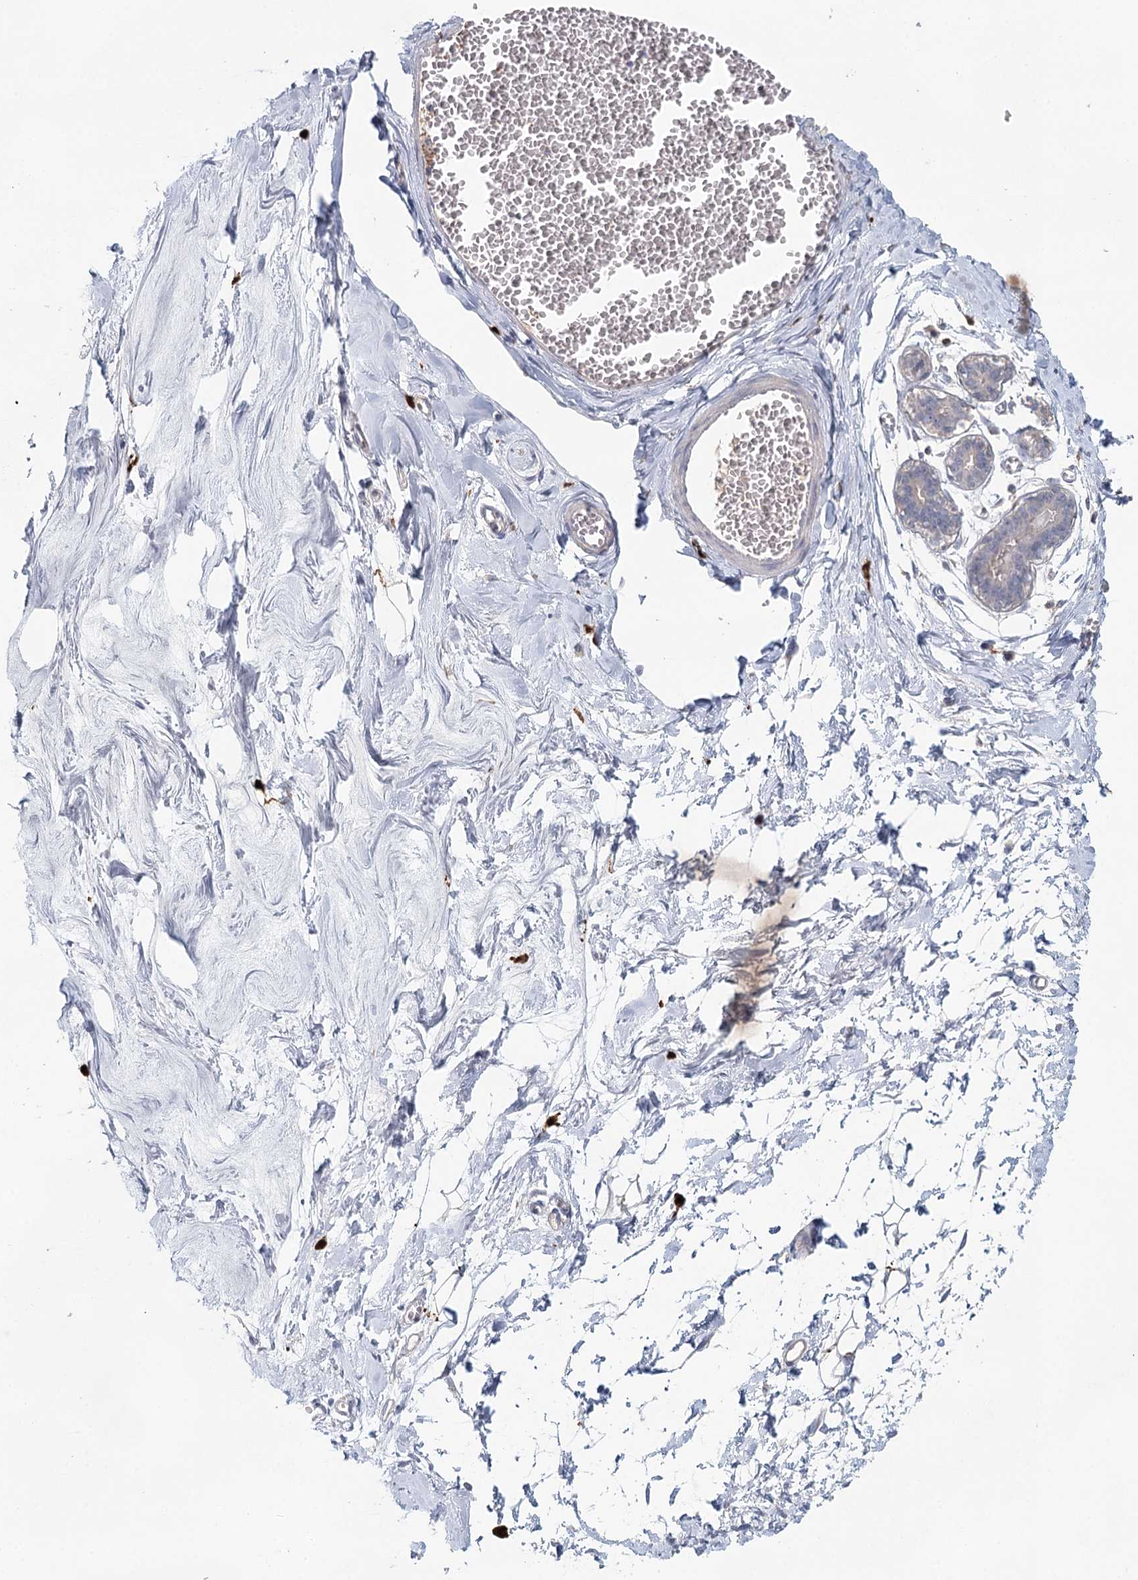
{"staining": {"intensity": "negative", "quantity": "none", "location": "none"}, "tissue": "breast", "cell_type": "Adipocytes", "image_type": "normal", "snomed": [{"axis": "morphology", "description": "Normal tissue, NOS"}, {"axis": "topography", "description": "Breast"}], "caption": "Unremarkable breast was stained to show a protein in brown. There is no significant positivity in adipocytes. The staining was performed using DAB to visualize the protein expression in brown, while the nuclei were stained in blue with hematoxylin (Magnification: 20x).", "gene": "SLC19A3", "patient": {"sex": "female", "age": 27}}